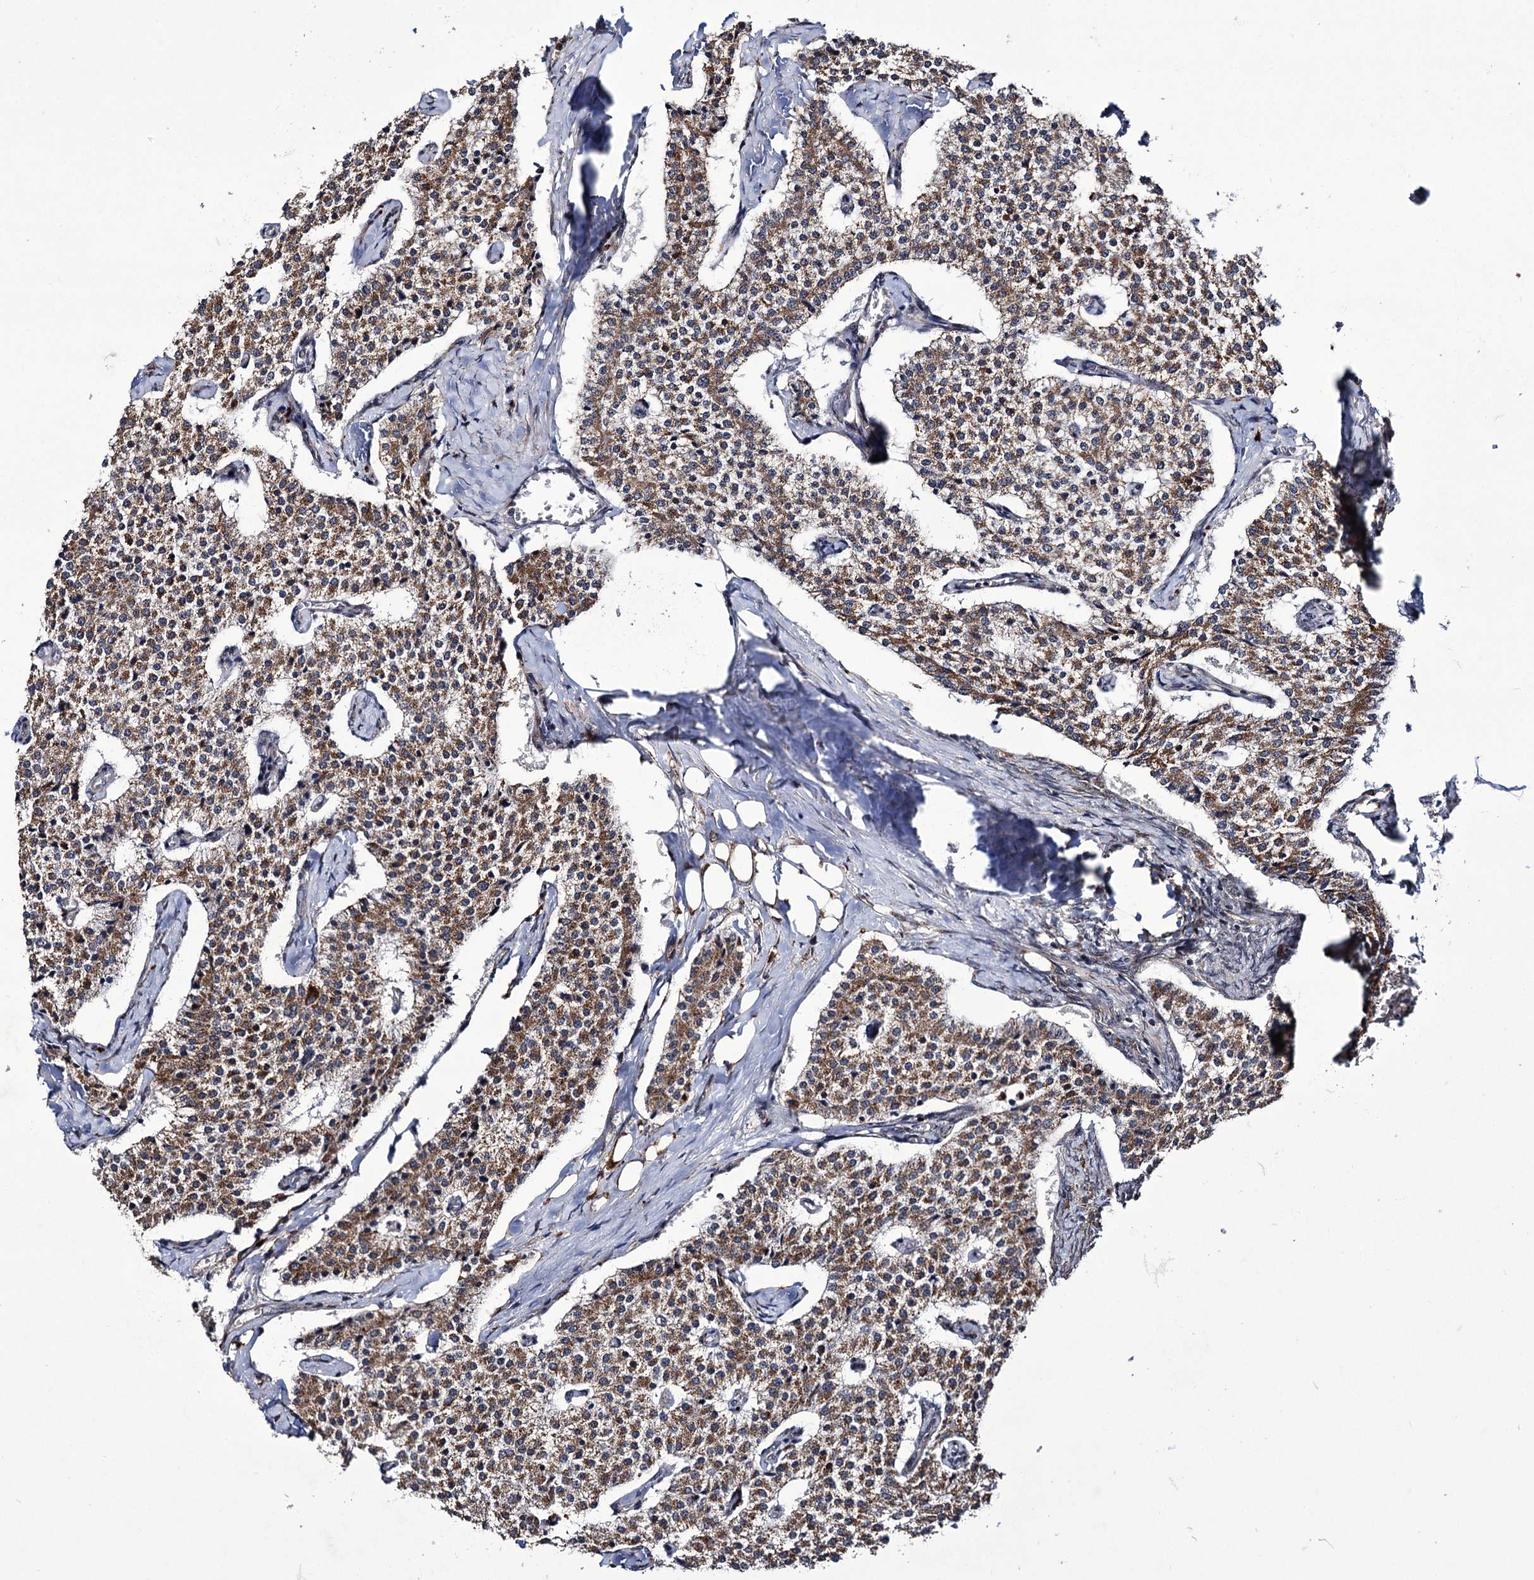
{"staining": {"intensity": "moderate", "quantity": ">75%", "location": "cytoplasmic/membranous"}, "tissue": "carcinoid", "cell_type": "Tumor cells", "image_type": "cancer", "snomed": [{"axis": "morphology", "description": "Carcinoid, malignant, NOS"}, {"axis": "topography", "description": "Colon"}], "caption": "A brown stain highlights moderate cytoplasmic/membranous expression of a protein in human malignant carcinoid tumor cells.", "gene": "TUBGCP5", "patient": {"sex": "female", "age": 52}}